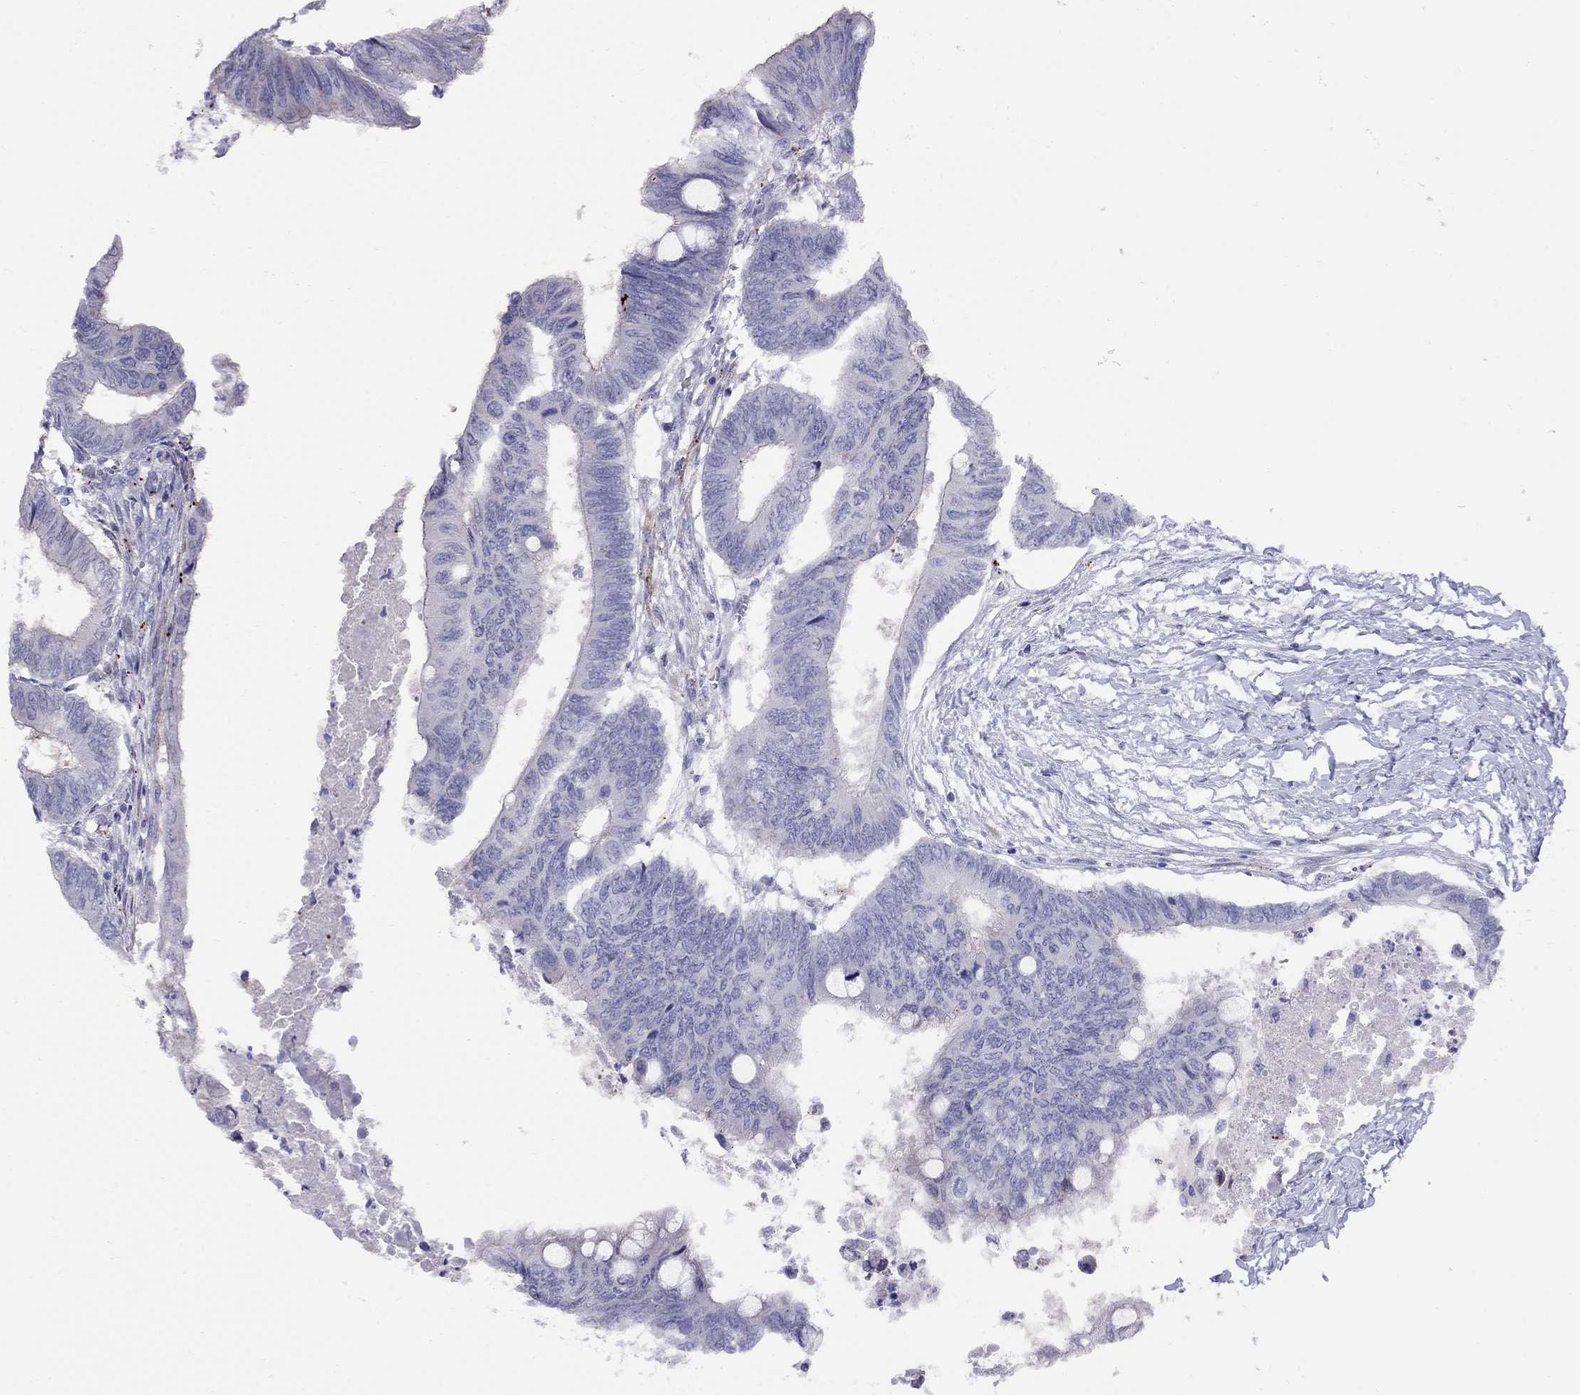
{"staining": {"intensity": "negative", "quantity": "none", "location": "none"}, "tissue": "colorectal cancer", "cell_type": "Tumor cells", "image_type": "cancer", "snomed": [{"axis": "morphology", "description": "Normal tissue, NOS"}, {"axis": "morphology", "description": "Adenocarcinoma, NOS"}, {"axis": "topography", "description": "Rectum"}, {"axis": "topography", "description": "Peripheral nerve tissue"}], "caption": "Colorectal cancer was stained to show a protein in brown. There is no significant staining in tumor cells.", "gene": "MAGEB4", "patient": {"sex": "male", "age": 92}}